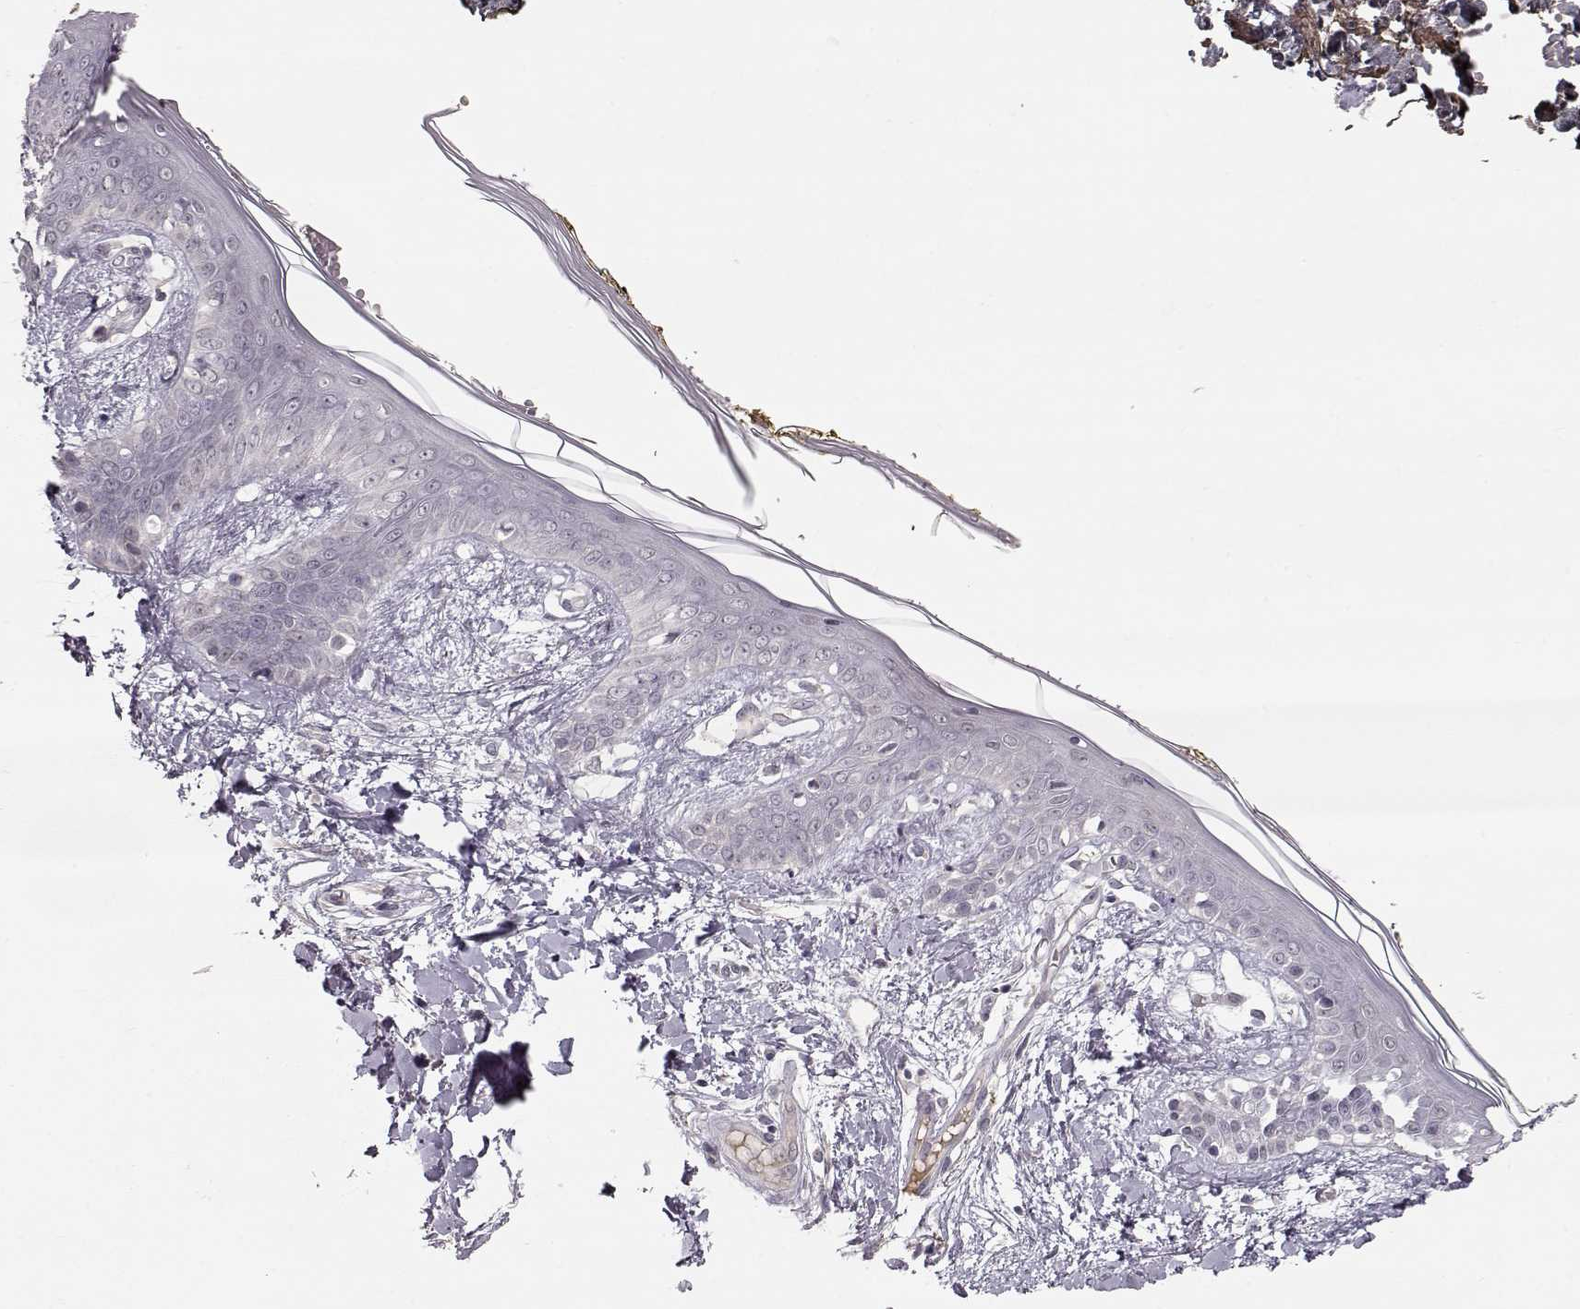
{"staining": {"intensity": "negative", "quantity": "none", "location": "none"}, "tissue": "skin", "cell_type": "Fibroblasts", "image_type": "normal", "snomed": [{"axis": "morphology", "description": "Normal tissue, NOS"}, {"axis": "topography", "description": "Skin"}], "caption": "Immunohistochemical staining of benign skin reveals no significant staining in fibroblasts. (DAB immunohistochemistry visualized using brightfield microscopy, high magnification).", "gene": "PNMT", "patient": {"sex": "female", "age": 34}}